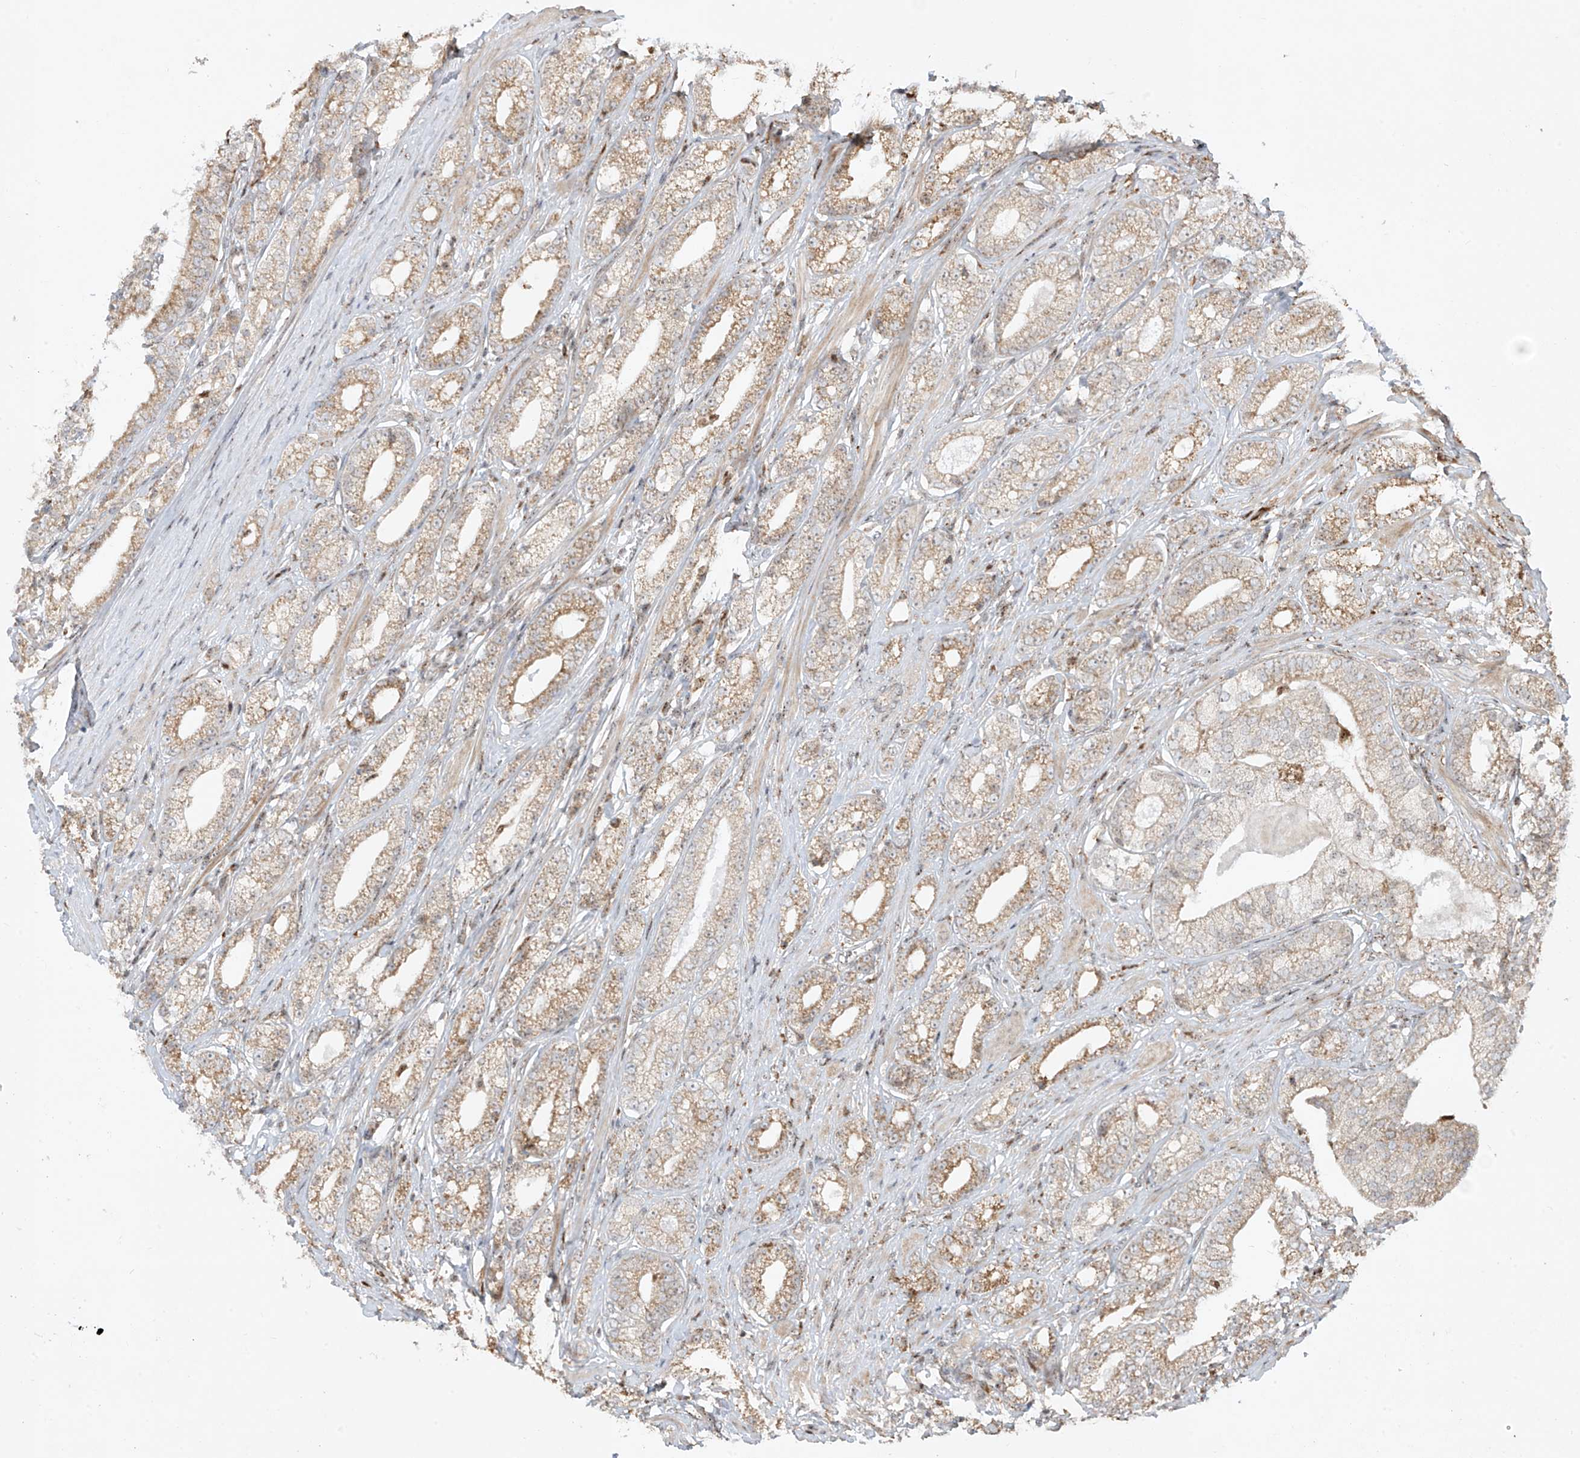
{"staining": {"intensity": "moderate", "quantity": "25%-75%", "location": "cytoplasmic/membranous"}, "tissue": "prostate cancer", "cell_type": "Tumor cells", "image_type": "cancer", "snomed": [{"axis": "morphology", "description": "Adenocarcinoma, High grade"}, {"axis": "topography", "description": "Prostate"}], "caption": "IHC micrograph of human adenocarcinoma (high-grade) (prostate) stained for a protein (brown), which demonstrates medium levels of moderate cytoplasmic/membranous expression in approximately 25%-75% of tumor cells.", "gene": "ZBTB8A", "patient": {"sex": "male", "age": 69}}